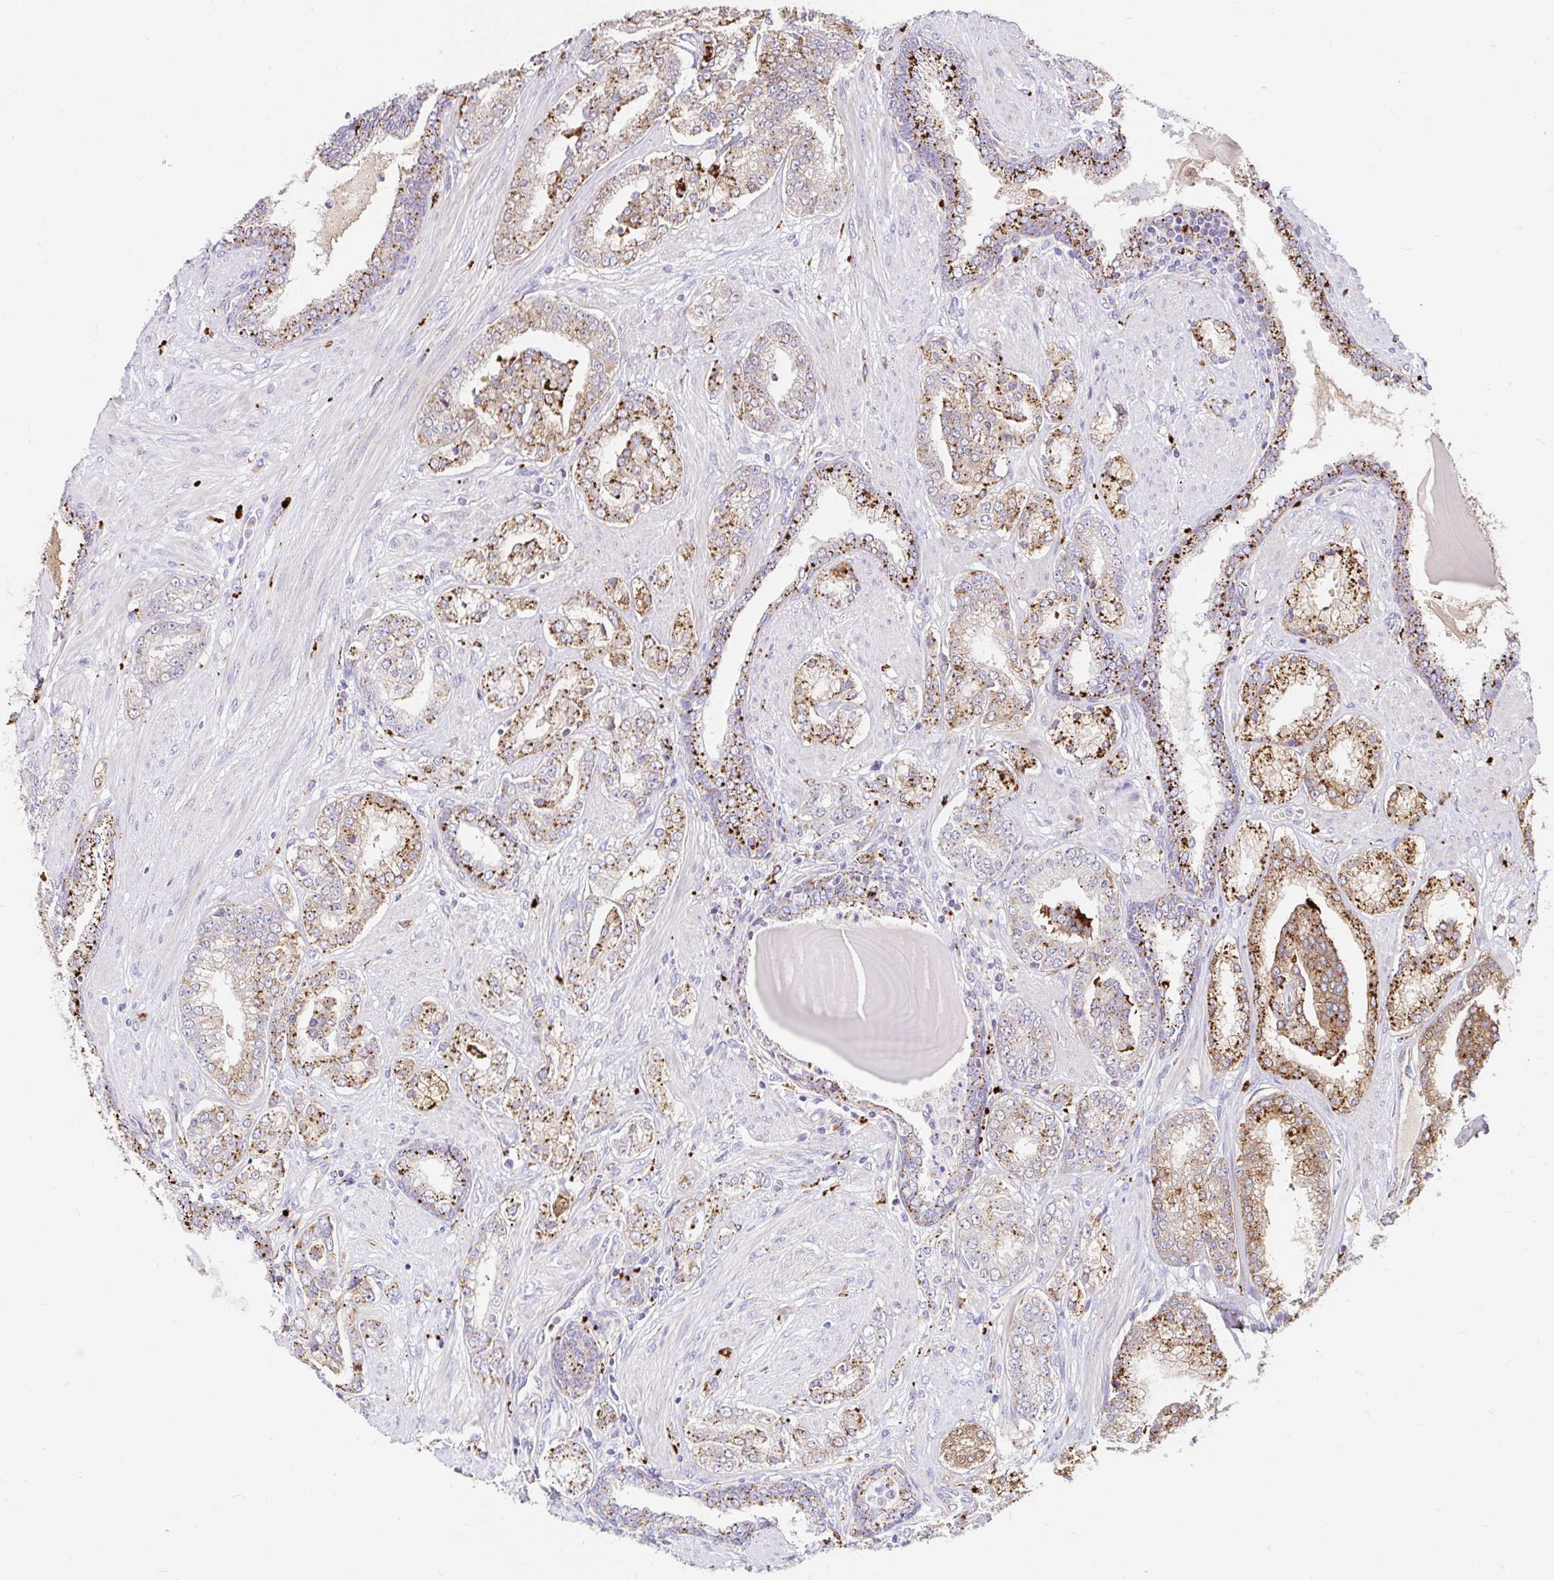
{"staining": {"intensity": "moderate", "quantity": ">75%", "location": "cytoplasmic/membranous"}, "tissue": "prostate cancer", "cell_type": "Tumor cells", "image_type": "cancer", "snomed": [{"axis": "morphology", "description": "Adenocarcinoma, High grade"}, {"axis": "topography", "description": "Prostate"}], "caption": "A brown stain highlights moderate cytoplasmic/membranous staining of a protein in prostate cancer tumor cells.", "gene": "FUCA1", "patient": {"sex": "male", "age": 62}}